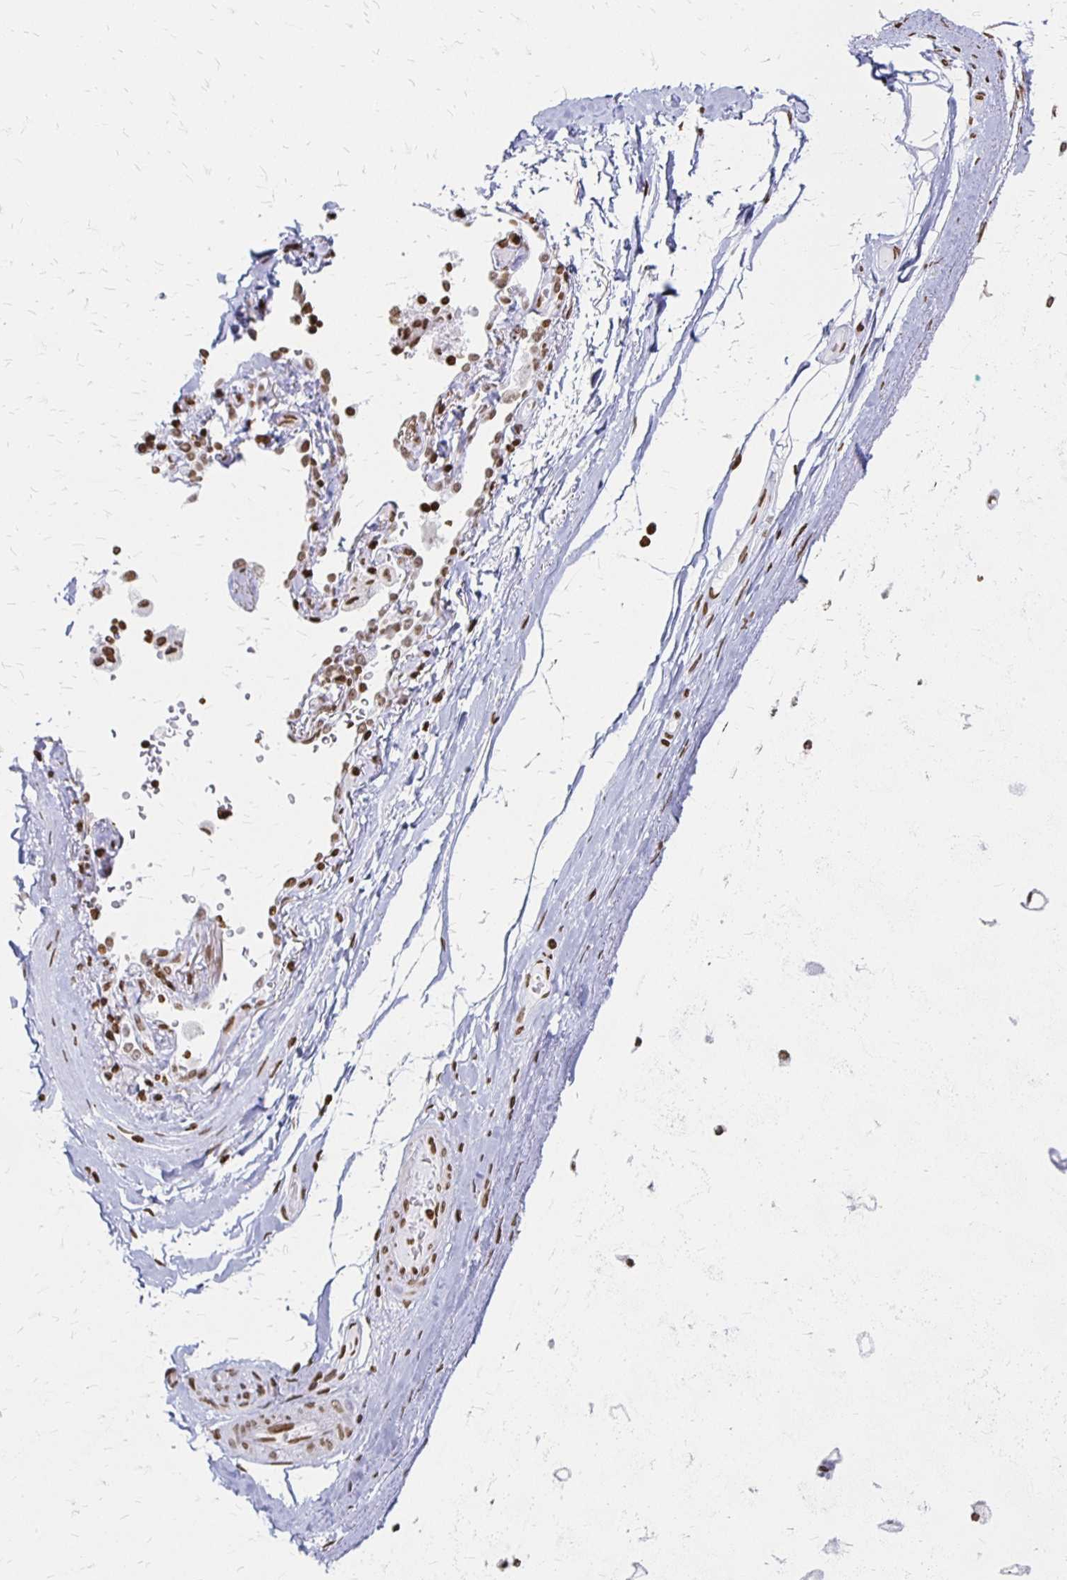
{"staining": {"intensity": "negative", "quantity": "none", "location": "none"}, "tissue": "adipose tissue", "cell_type": "Adipocytes", "image_type": "normal", "snomed": [{"axis": "morphology", "description": "Normal tissue, NOS"}, {"axis": "topography", "description": "Cartilage tissue"}, {"axis": "topography", "description": "Bronchus"}], "caption": "Micrograph shows no protein staining in adipocytes of benign adipose tissue. Nuclei are stained in blue.", "gene": "ZNF280C", "patient": {"sex": "male", "age": 64}}